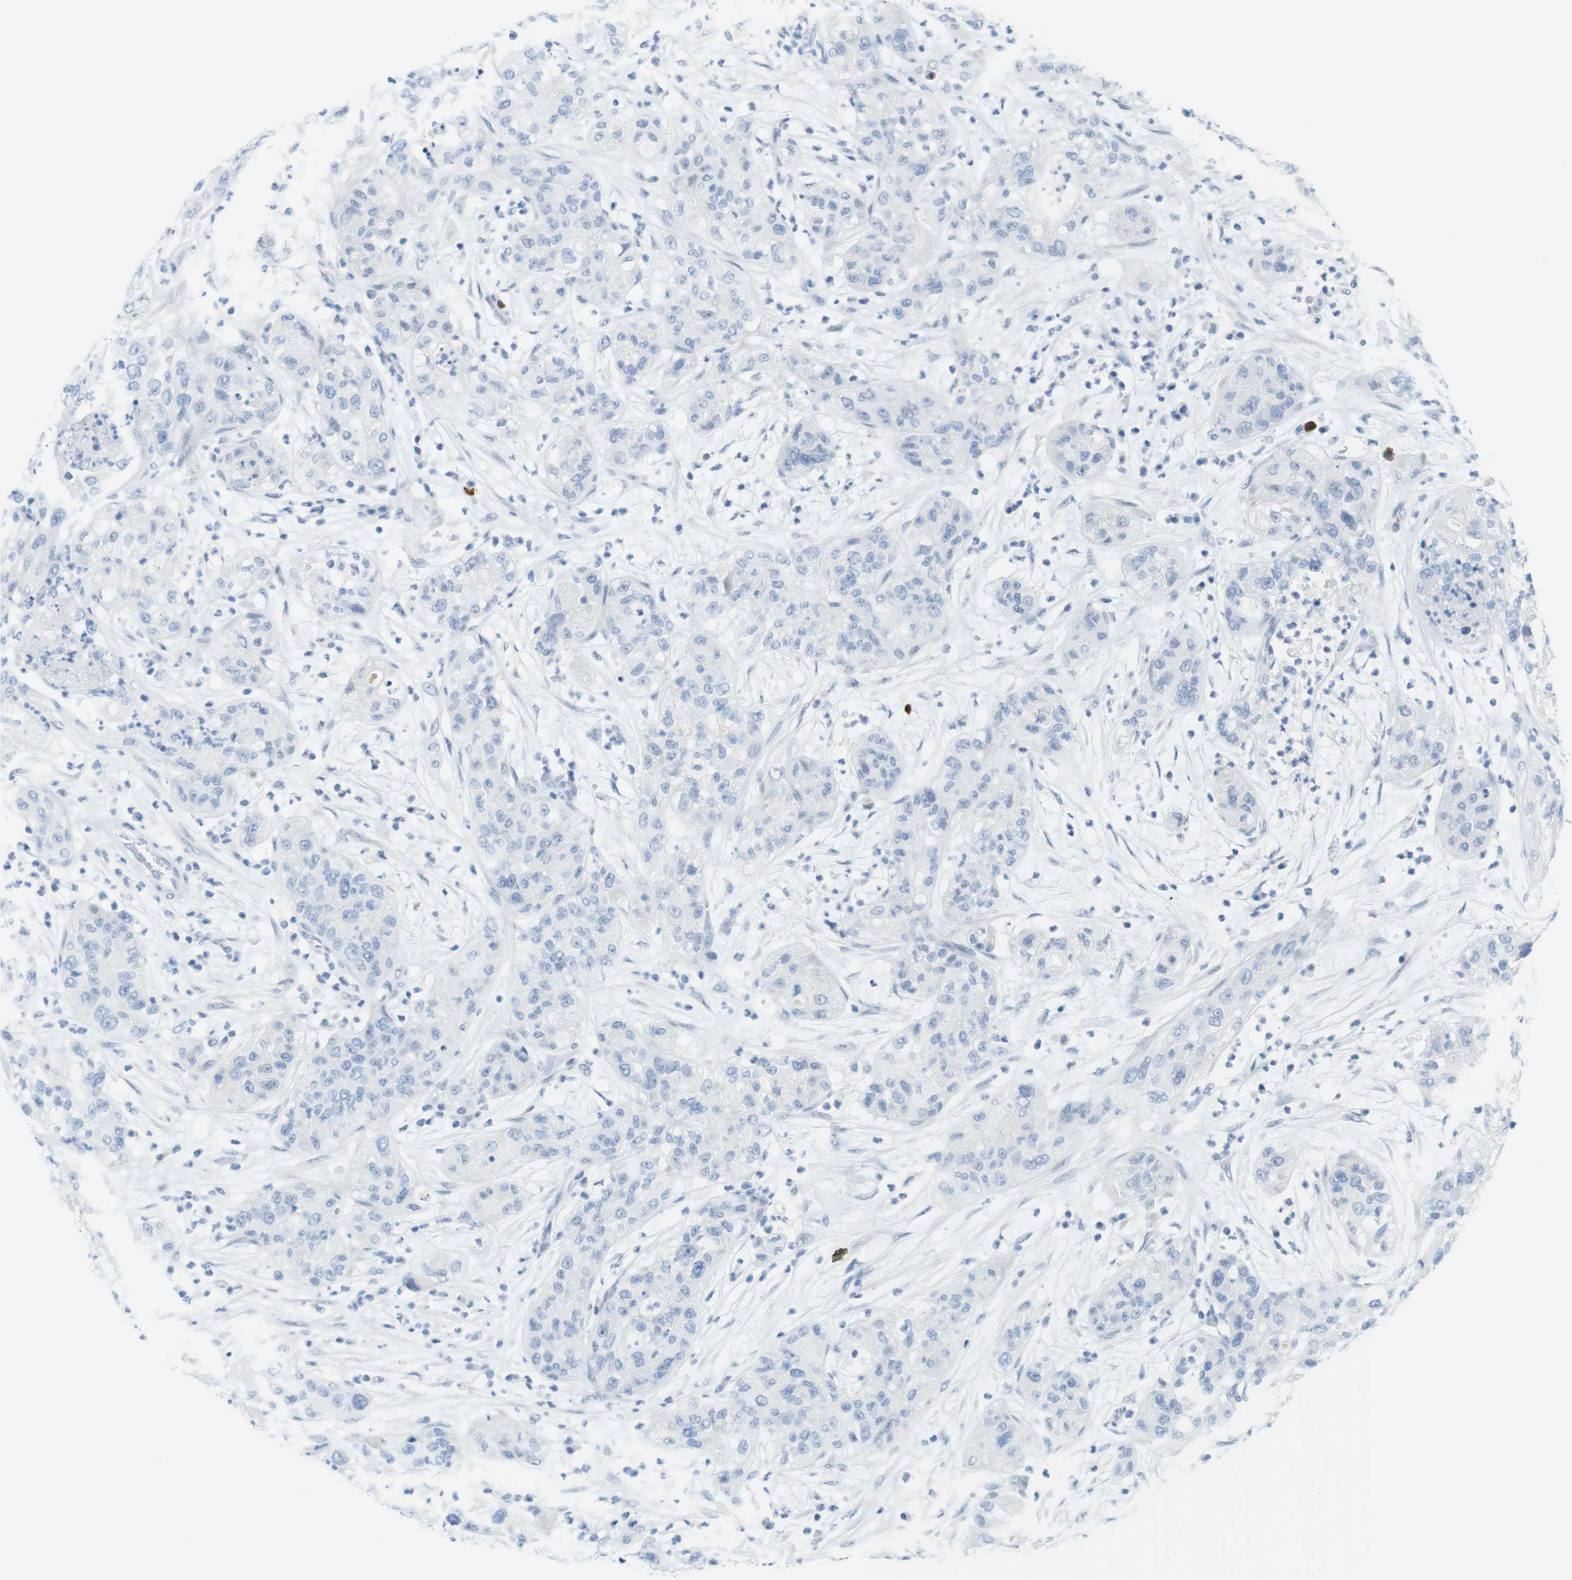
{"staining": {"intensity": "negative", "quantity": "none", "location": "none"}, "tissue": "pancreatic cancer", "cell_type": "Tumor cells", "image_type": "cancer", "snomed": [{"axis": "morphology", "description": "Adenocarcinoma, NOS"}, {"axis": "topography", "description": "Pancreas"}], "caption": "A histopathology image of human pancreatic cancer is negative for staining in tumor cells. The staining was performed using DAB to visualize the protein expression in brown, while the nuclei were stained in blue with hematoxylin (Magnification: 20x).", "gene": "OPN1SW", "patient": {"sex": "female", "age": 78}}